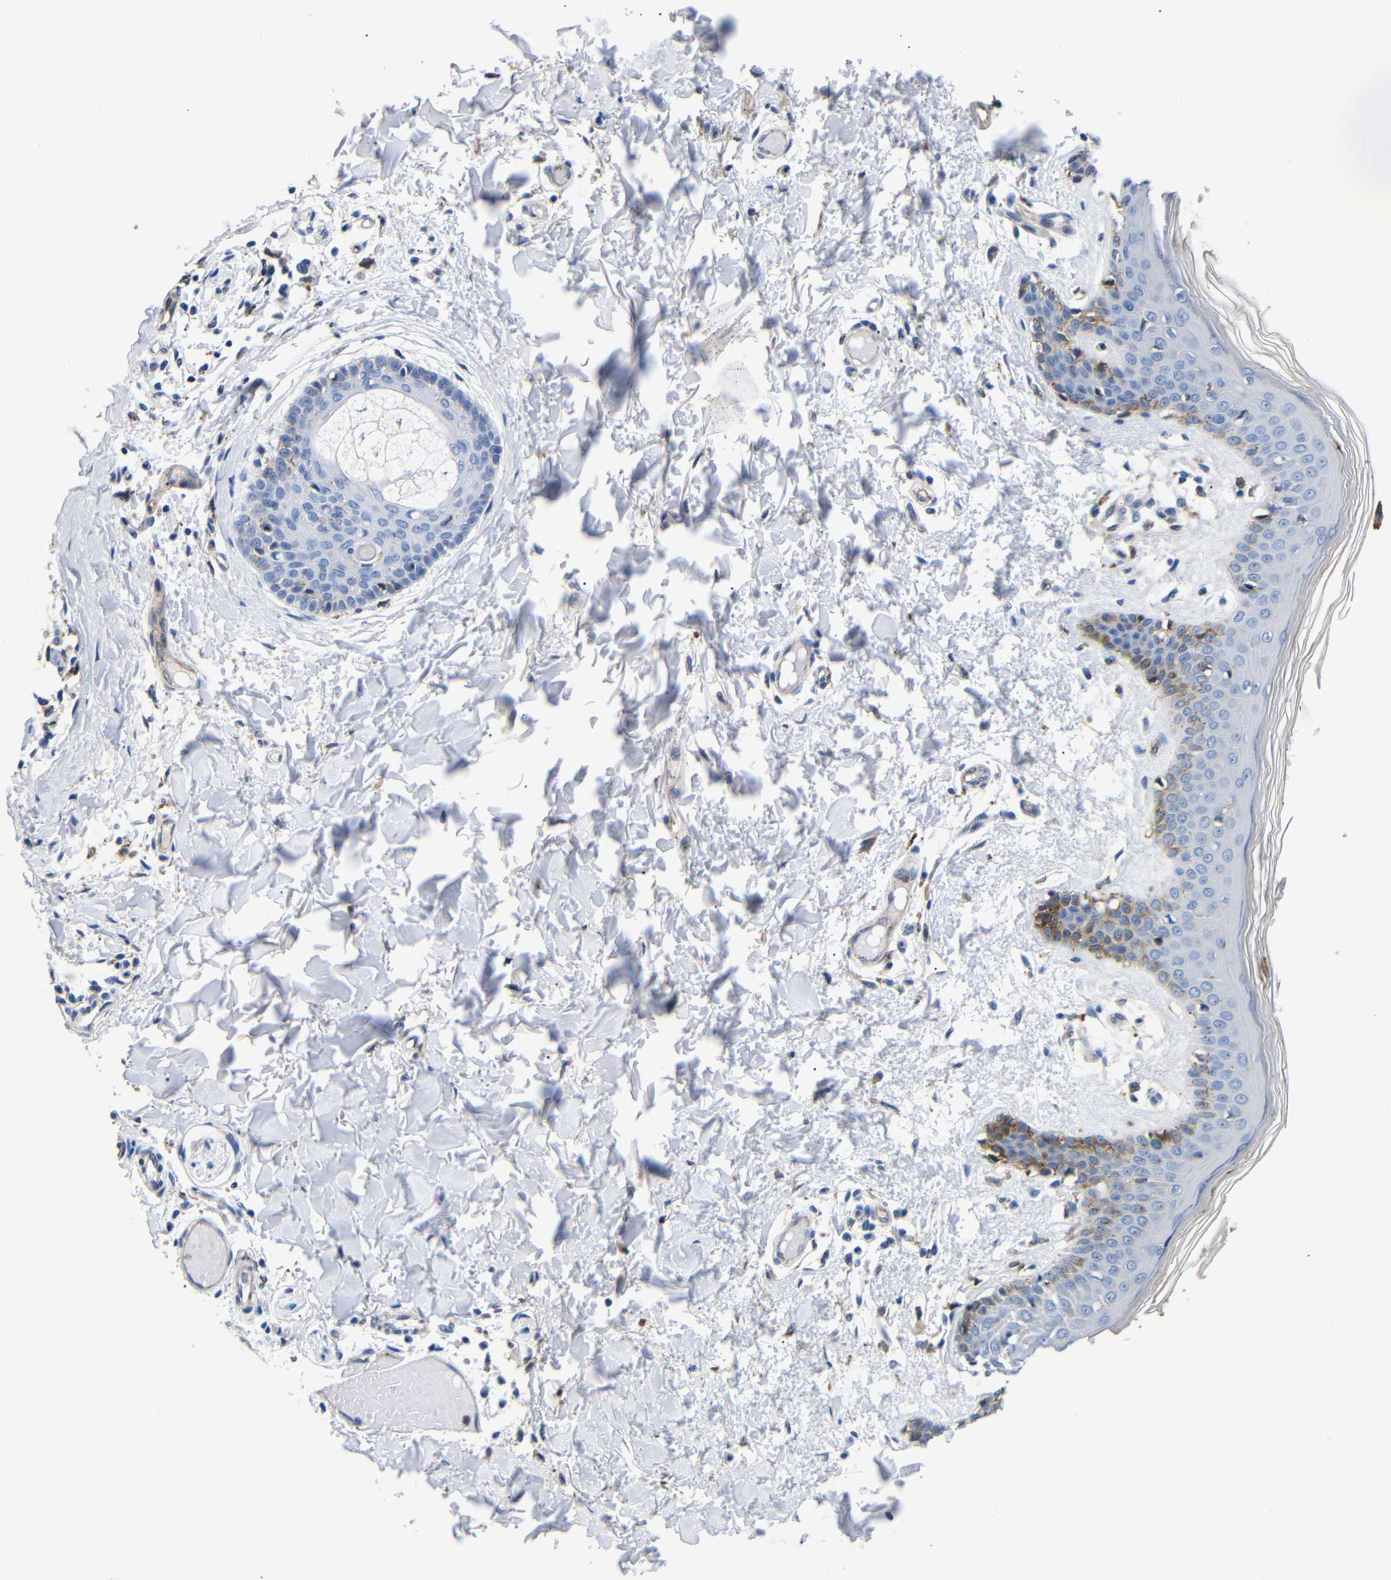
{"staining": {"intensity": "negative", "quantity": "none", "location": "none"}, "tissue": "skin", "cell_type": "Fibroblasts", "image_type": "normal", "snomed": [{"axis": "morphology", "description": "Normal tissue, NOS"}, {"axis": "topography", "description": "Skin"}], "caption": "A high-resolution micrograph shows immunohistochemistry (IHC) staining of unremarkable skin, which demonstrates no significant positivity in fibroblasts. (DAB immunohistochemistry with hematoxylin counter stain).", "gene": "SDCBP", "patient": {"sex": "male", "age": 53}}